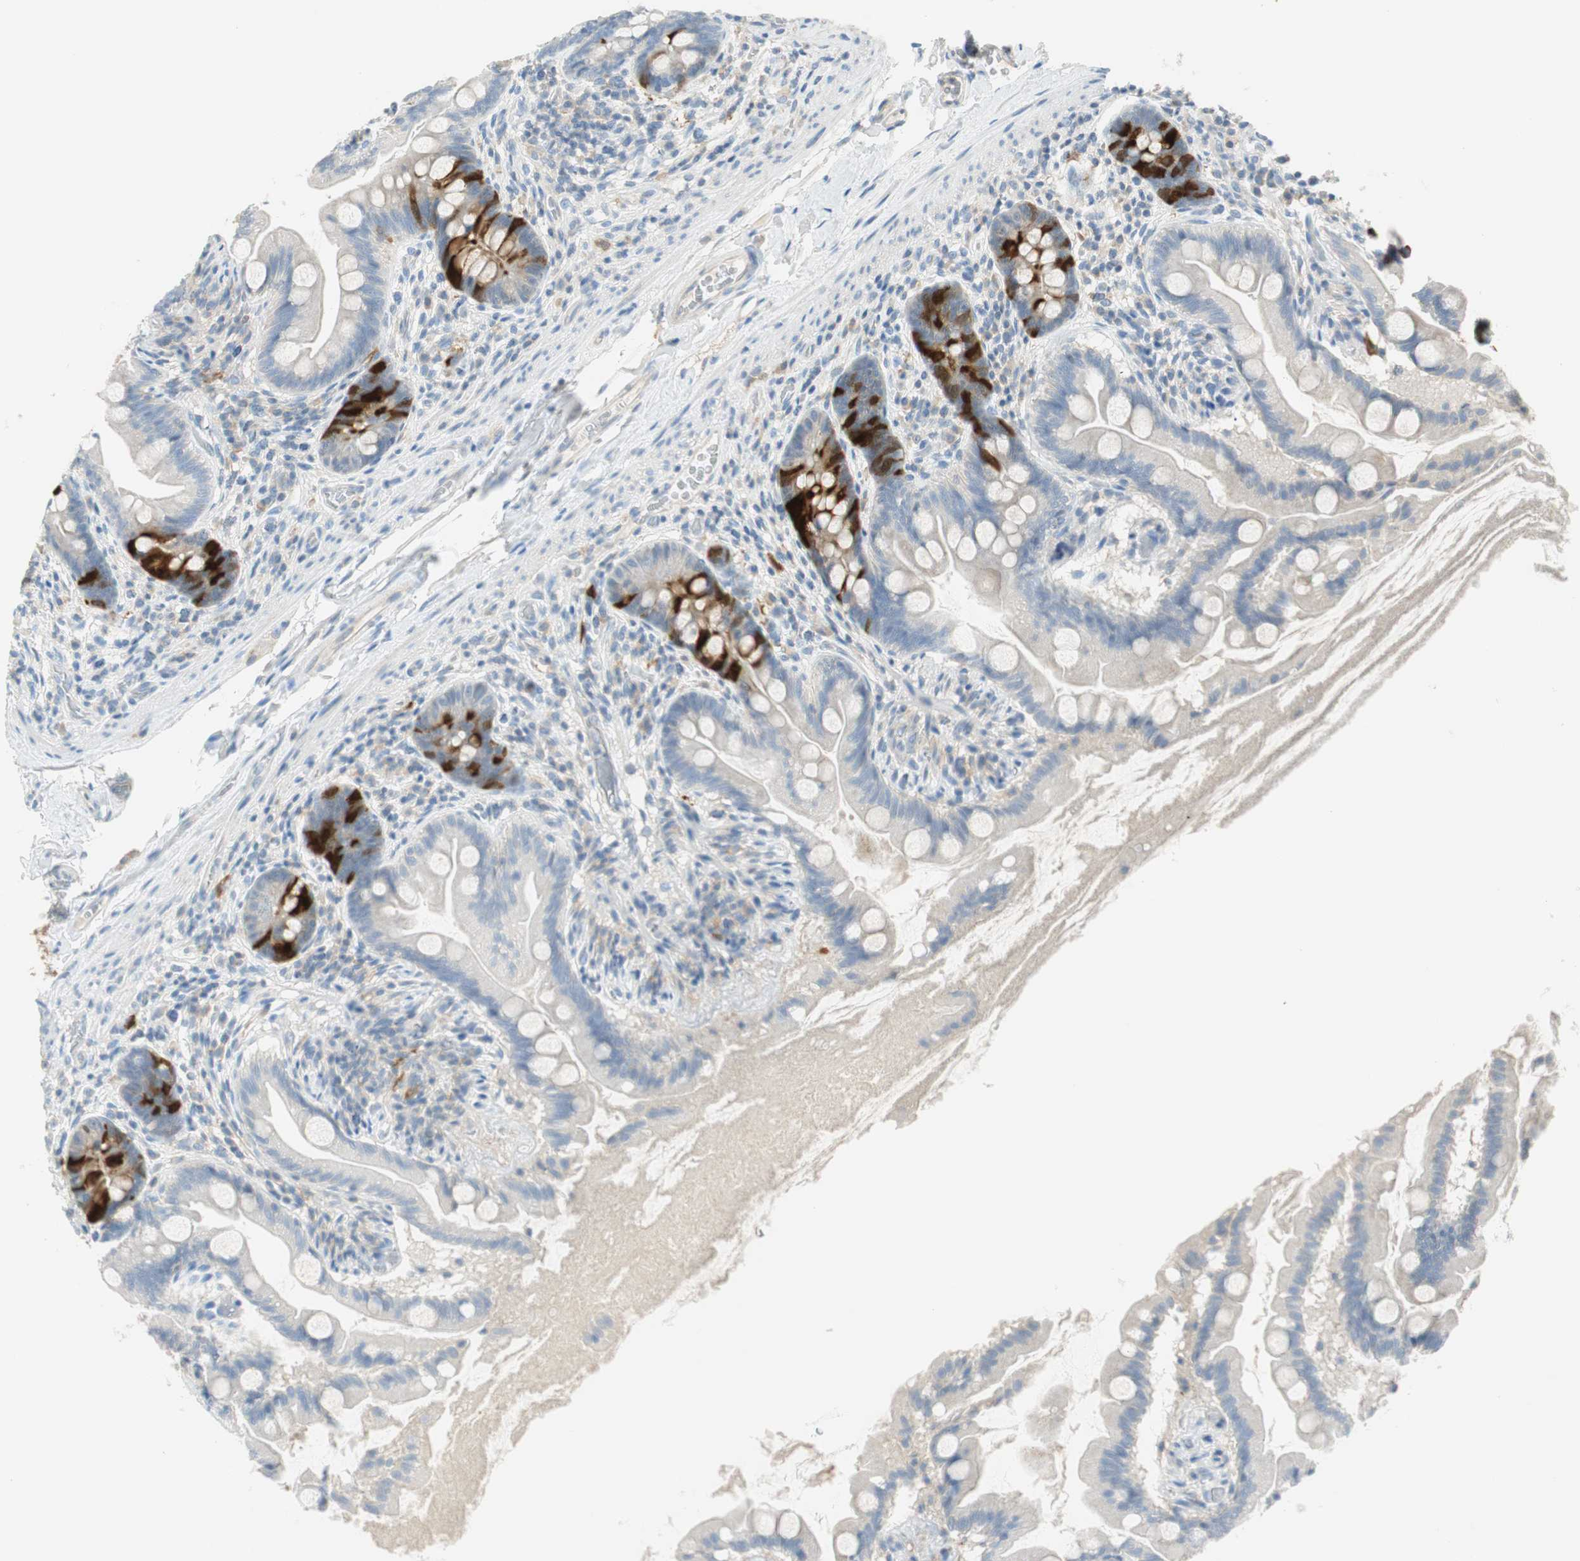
{"staining": {"intensity": "strong", "quantity": "<25%", "location": "nuclear"}, "tissue": "small intestine", "cell_type": "Glandular cells", "image_type": "normal", "snomed": [{"axis": "morphology", "description": "Normal tissue, NOS"}, {"axis": "topography", "description": "Small intestine"}], "caption": "Immunohistochemistry (DAB (3,3'-diaminobenzidine)) staining of normal human small intestine displays strong nuclear protein positivity in approximately <25% of glandular cells.", "gene": "PTTG1", "patient": {"sex": "female", "age": 56}}